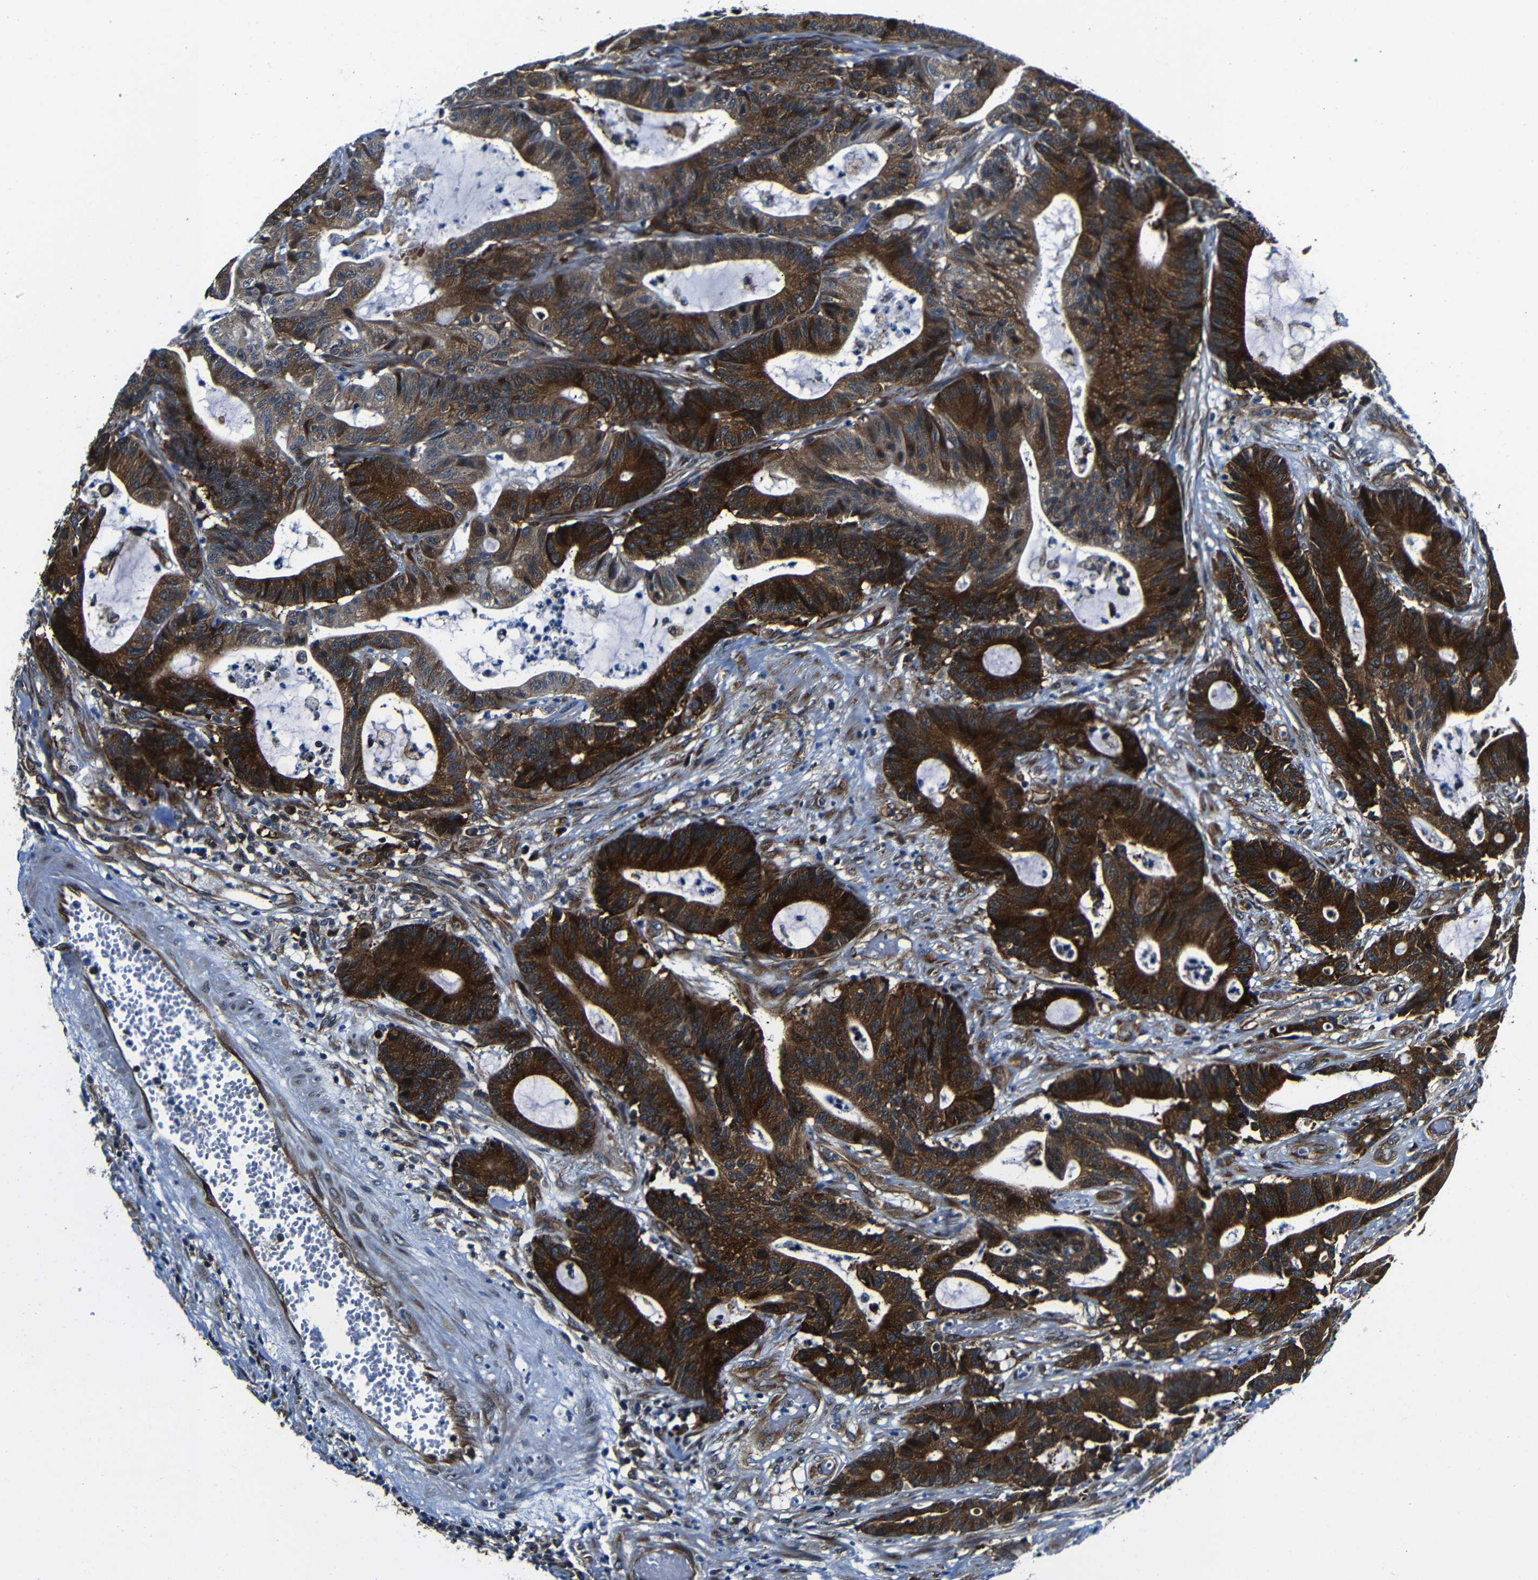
{"staining": {"intensity": "strong", "quantity": ">75%", "location": "cytoplasmic/membranous"}, "tissue": "colorectal cancer", "cell_type": "Tumor cells", "image_type": "cancer", "snomed": [{"axis": "morphology", "description": "Adenocarcinoma, NOS"}, {"axis": "topography", "description": "Colon"}], "caption": "This photomicrograph exhibits IHC staining of human colorectal cancer, with high strong cytoplasmic/membranous expression in approximately >75% of tumor cells.", "gene": "ABCE1", "patient": {"sex": "female", "age": 84}}